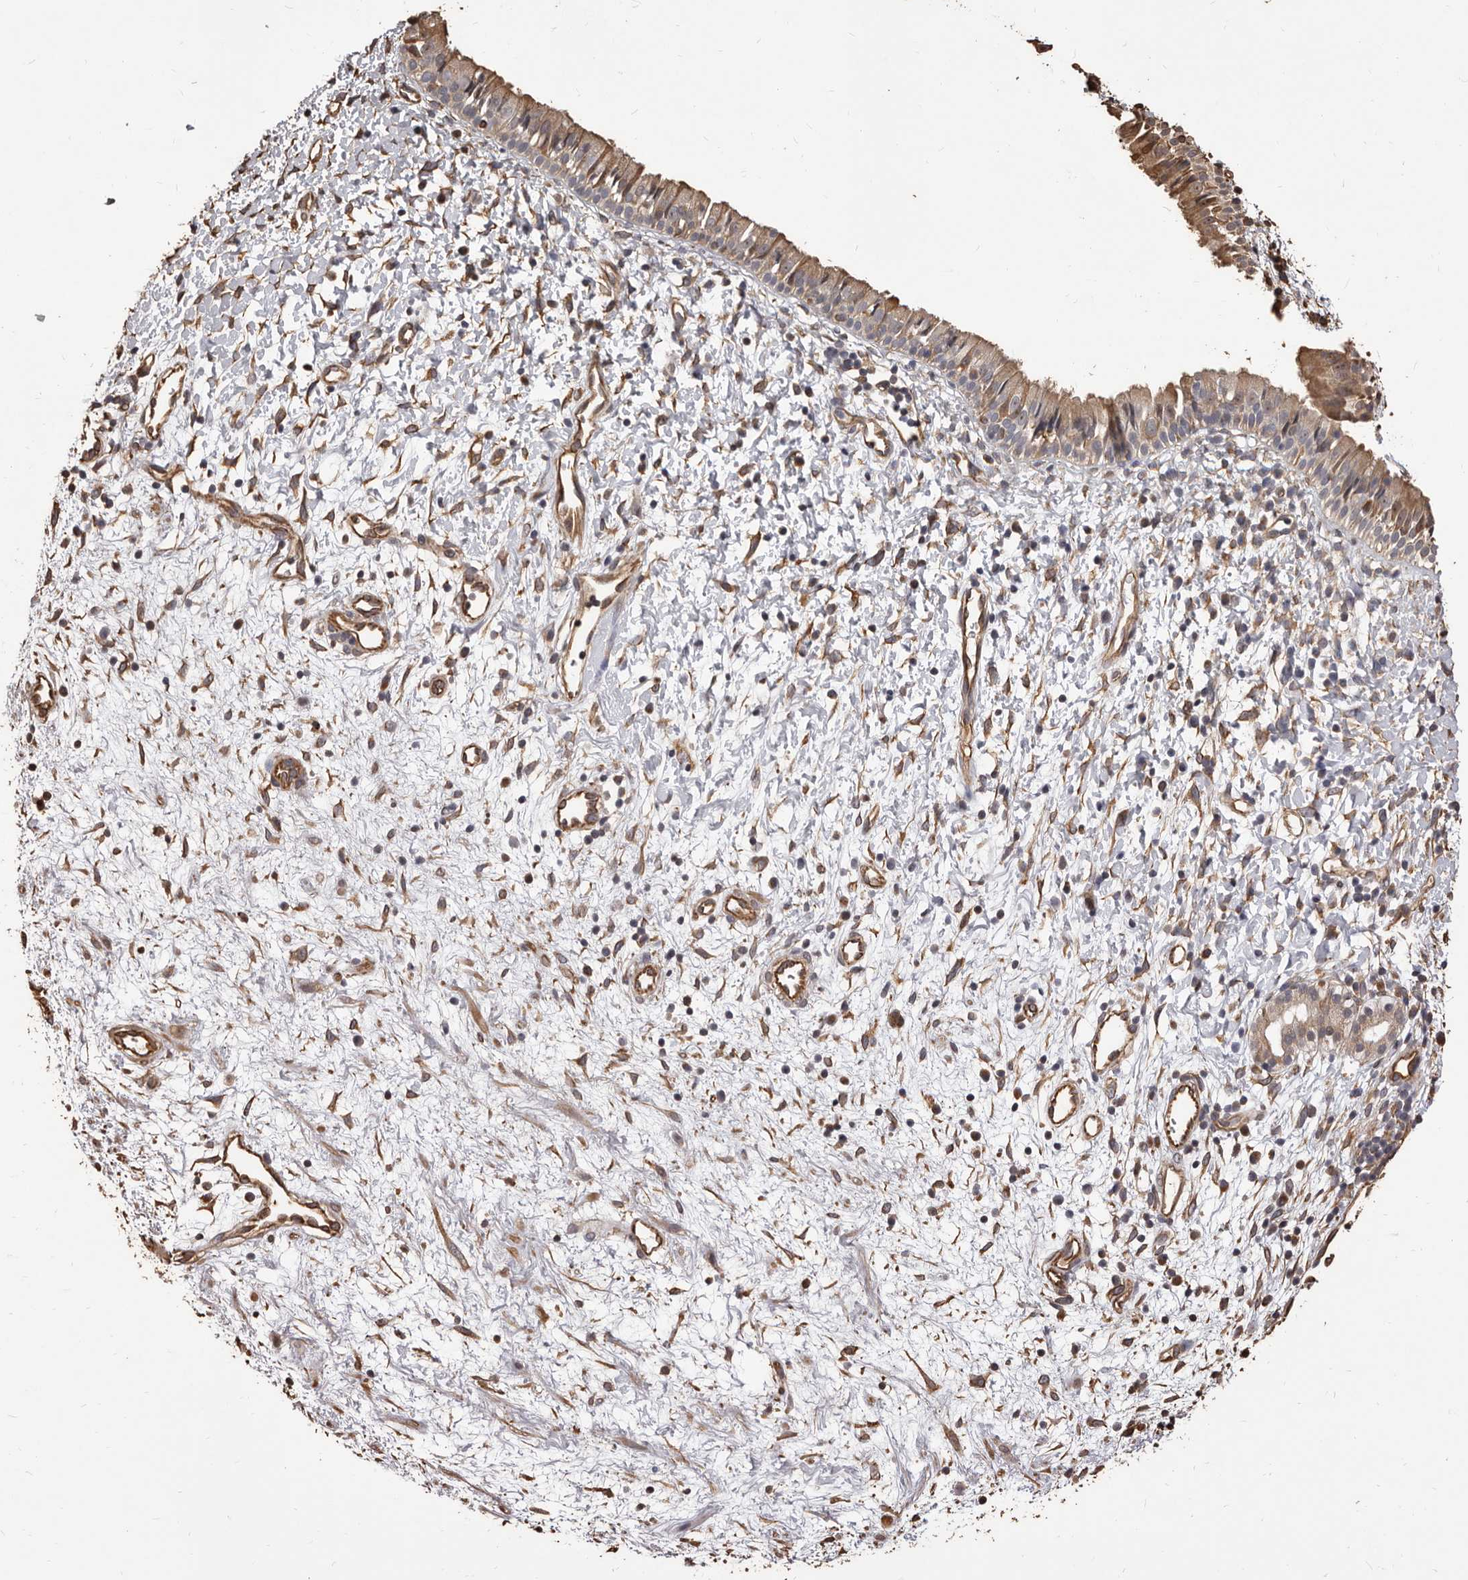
{"staining": {"intensity": "moderate", "quantity": ">75%", "location": "cytoplasmic/membranous"}, "tissue": "nasopharynx", "cell_type": "Respiratory epithelial cells", "image_type": "normal", "snomed": [{"axis": "morphology", "description": "Normal tissue, NOS"}, {"axis": "topography", "description": "Nasopharynx"}], "caption": "Protein positivity by immunohistochemistry exhibits moderate cytoplasmic/membranous positivity in approximately >75% of respiratory epithelial cells in unremarkable nasopharynx. Nuclei are stained in blue.", "gene": "ALPK1", "patient": {"sex": "male", "age": 22}}